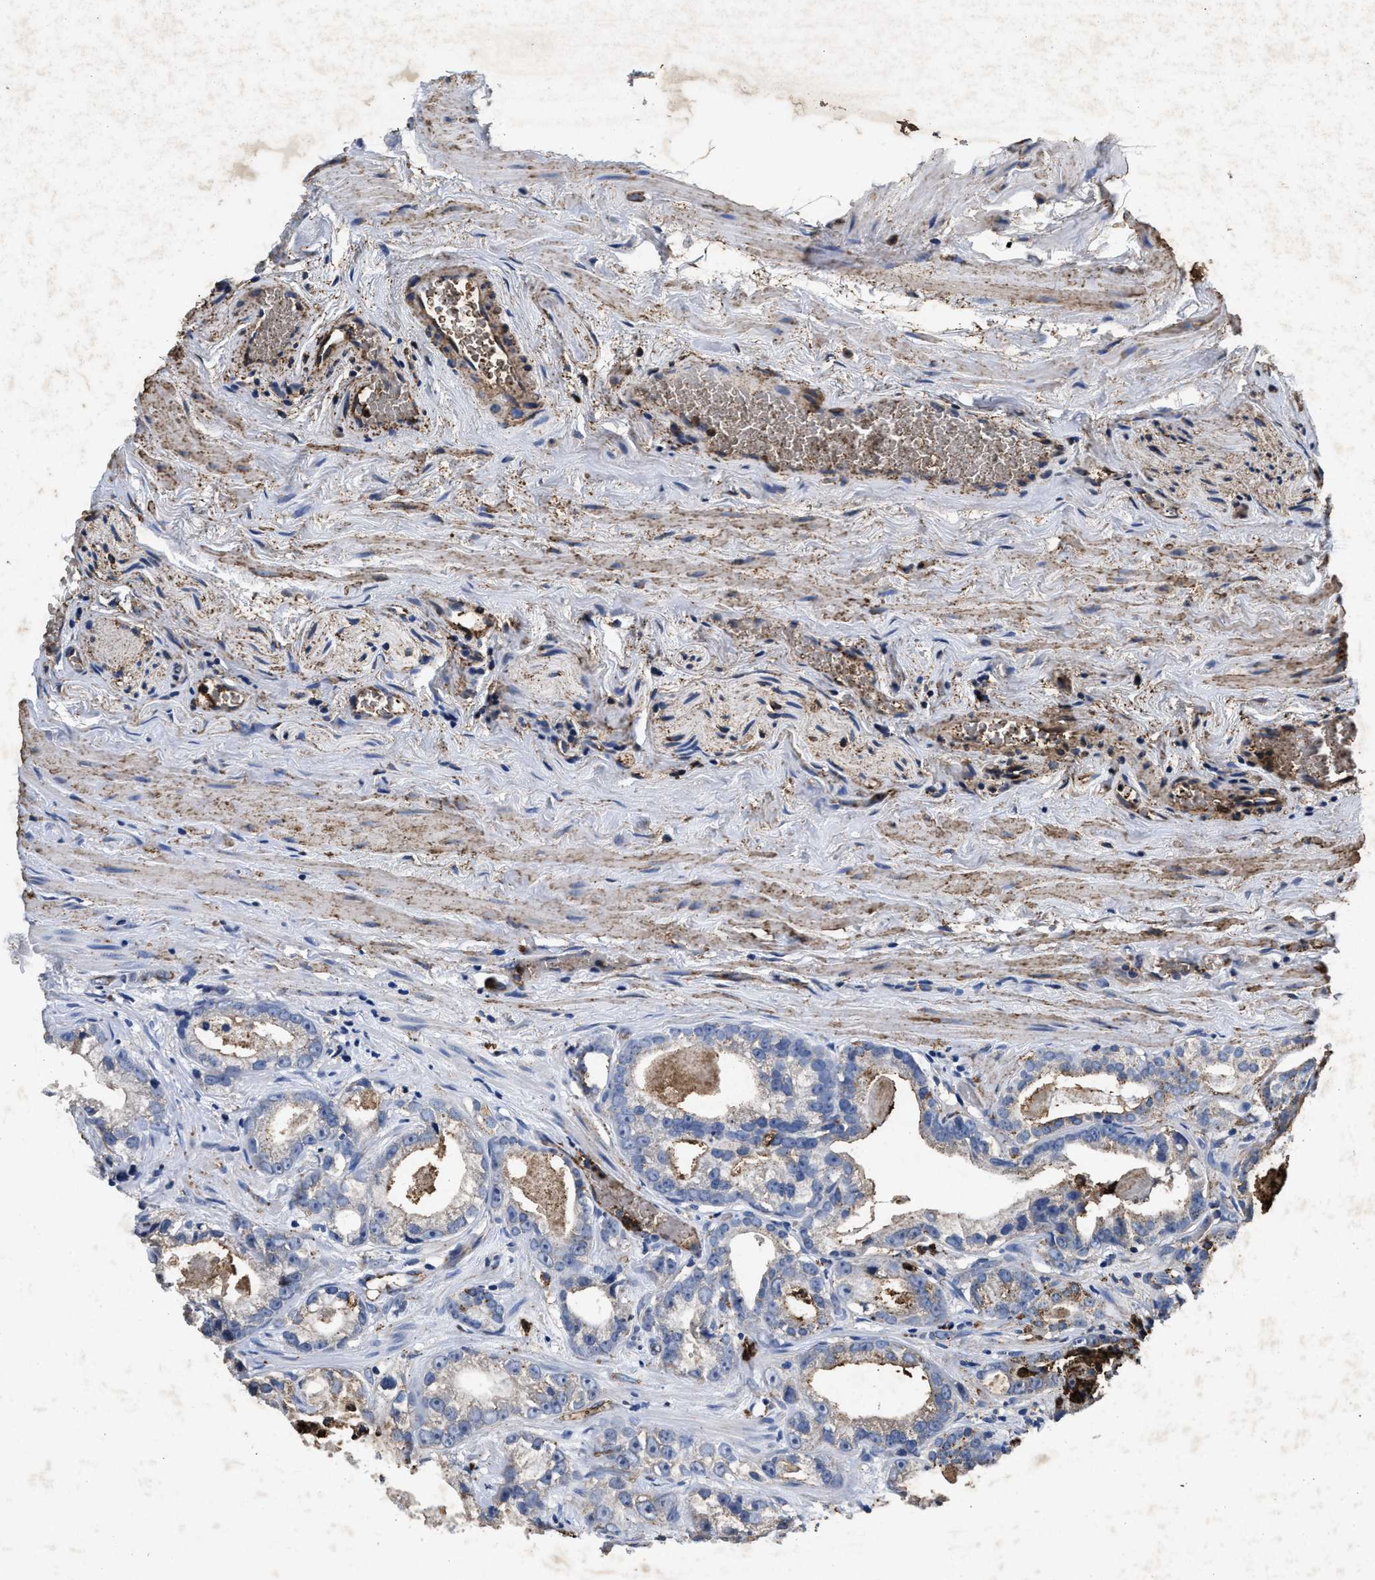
{"staining": {"intensity": "weak", "quantity": "<25%", "location": "cytoplasmic/membranous"}, "tissue": "prostate cancer", "cell_type": "Tumor cells", "image_type": "cancer", "snomed": [{"axis": "morphology", "description": "Adenocarcinoma, Low grade"}, {"axis": "topography", "description": "Prostate"}], "caption": "There is no significant staining in tumor cells of low-grade adenocarcinoma (prostate).", "gene": "LTB4R2", "patient": {"sex": "male", "age": 59}}